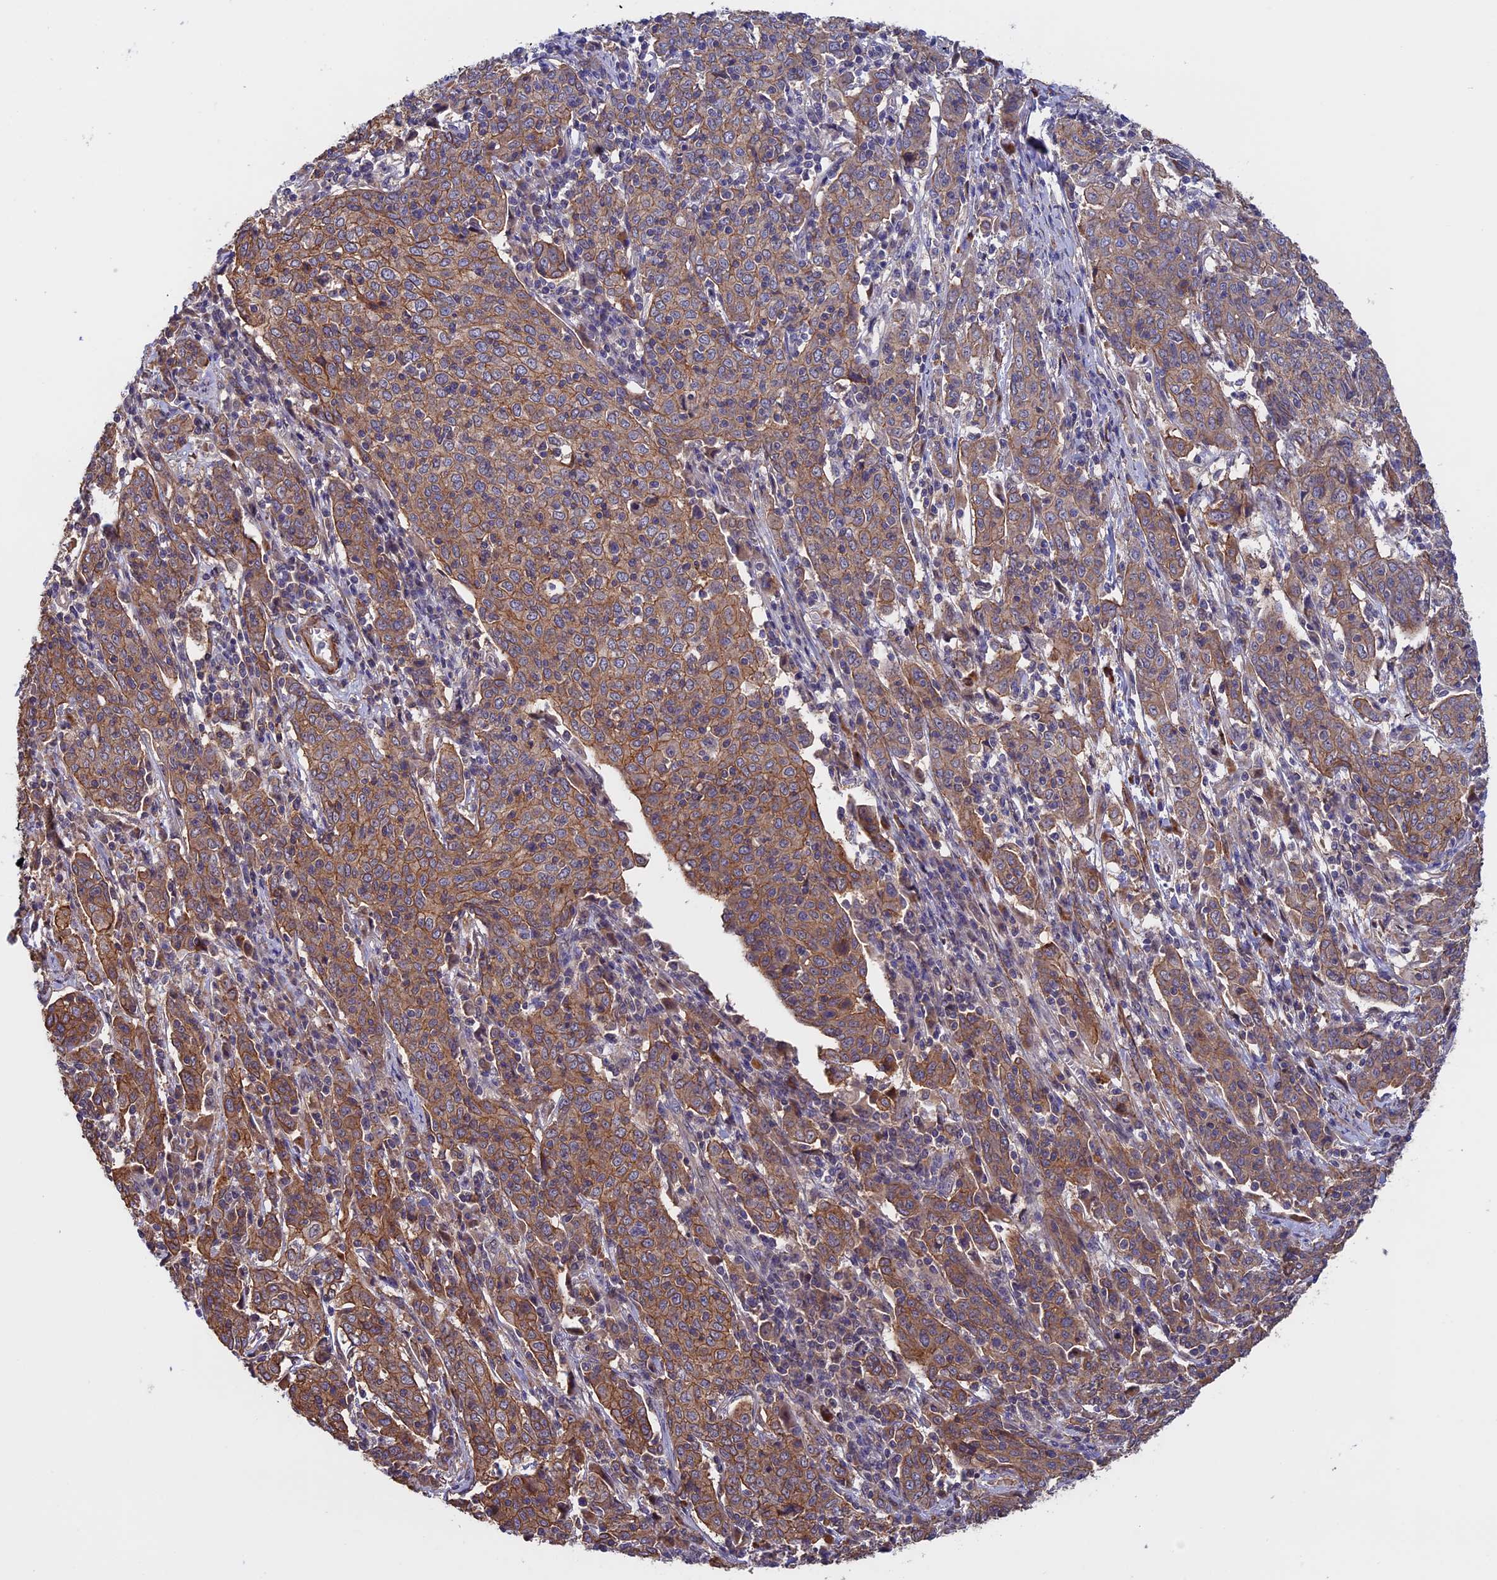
{"staining": {"intensity": "moderate", "quantity": ">75%", "location": "cytoplasmic/membranous"}, "tissue": "cervical cancer", "cell_type": "Tumor cells", "image_type": "cancer", "snomed": [{"axis": "morphology", "description": "Squamous cell carcinoma, NOS"}, {"axis": "topography", "description": "Cervix"}], "caption": "Immunohistochemical staining of human cervical cancer (squamous cell carcinoma) demonstrates moderate cytoplasmic/membranous protein staining in approximately >75% of tumor cells.", "gene": "SLC9A5", "patient": {"sex": "female", "age": 67}}